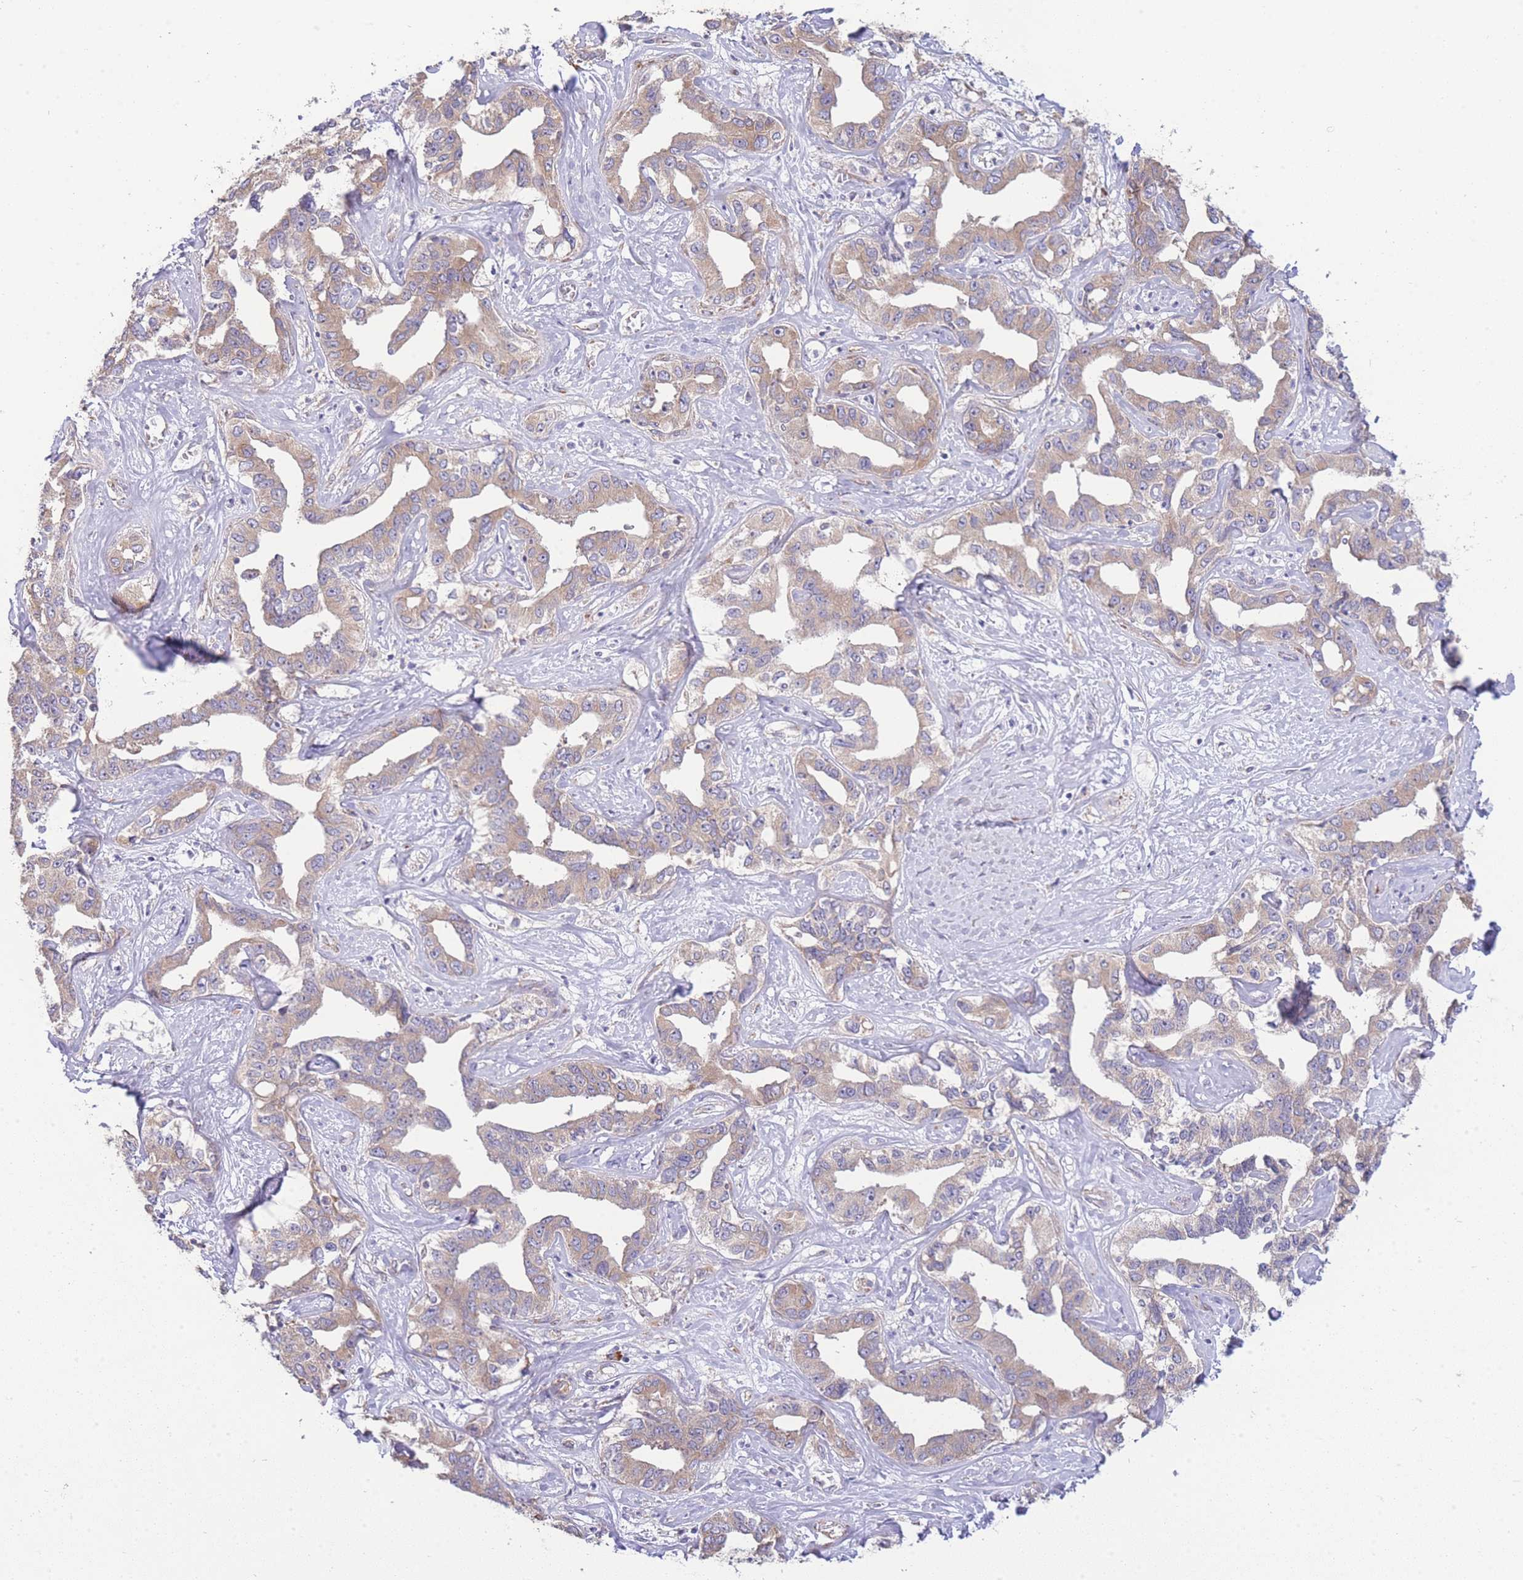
{"staining": {"intensity": "moderate", "quantity": ">75%", "location": "cytoplasmic/membranous"}, "tissue": "liver cancer", "cell_type": "Tumor cells", "image_type": "cancer", "snomed": [{"axis": "morphology", "description": "Cholangiocarcinoma"}, {"axis": "topography", "description": "Liver"}], "caption": "Immunohistochemical staining of human liver cancer demonstrates moderate cytoplasmic/membranous protein positivity in approximately >75% of tumor cells.", "gene": "BEX1", "patient": {"sex": "male", "age": 59}}